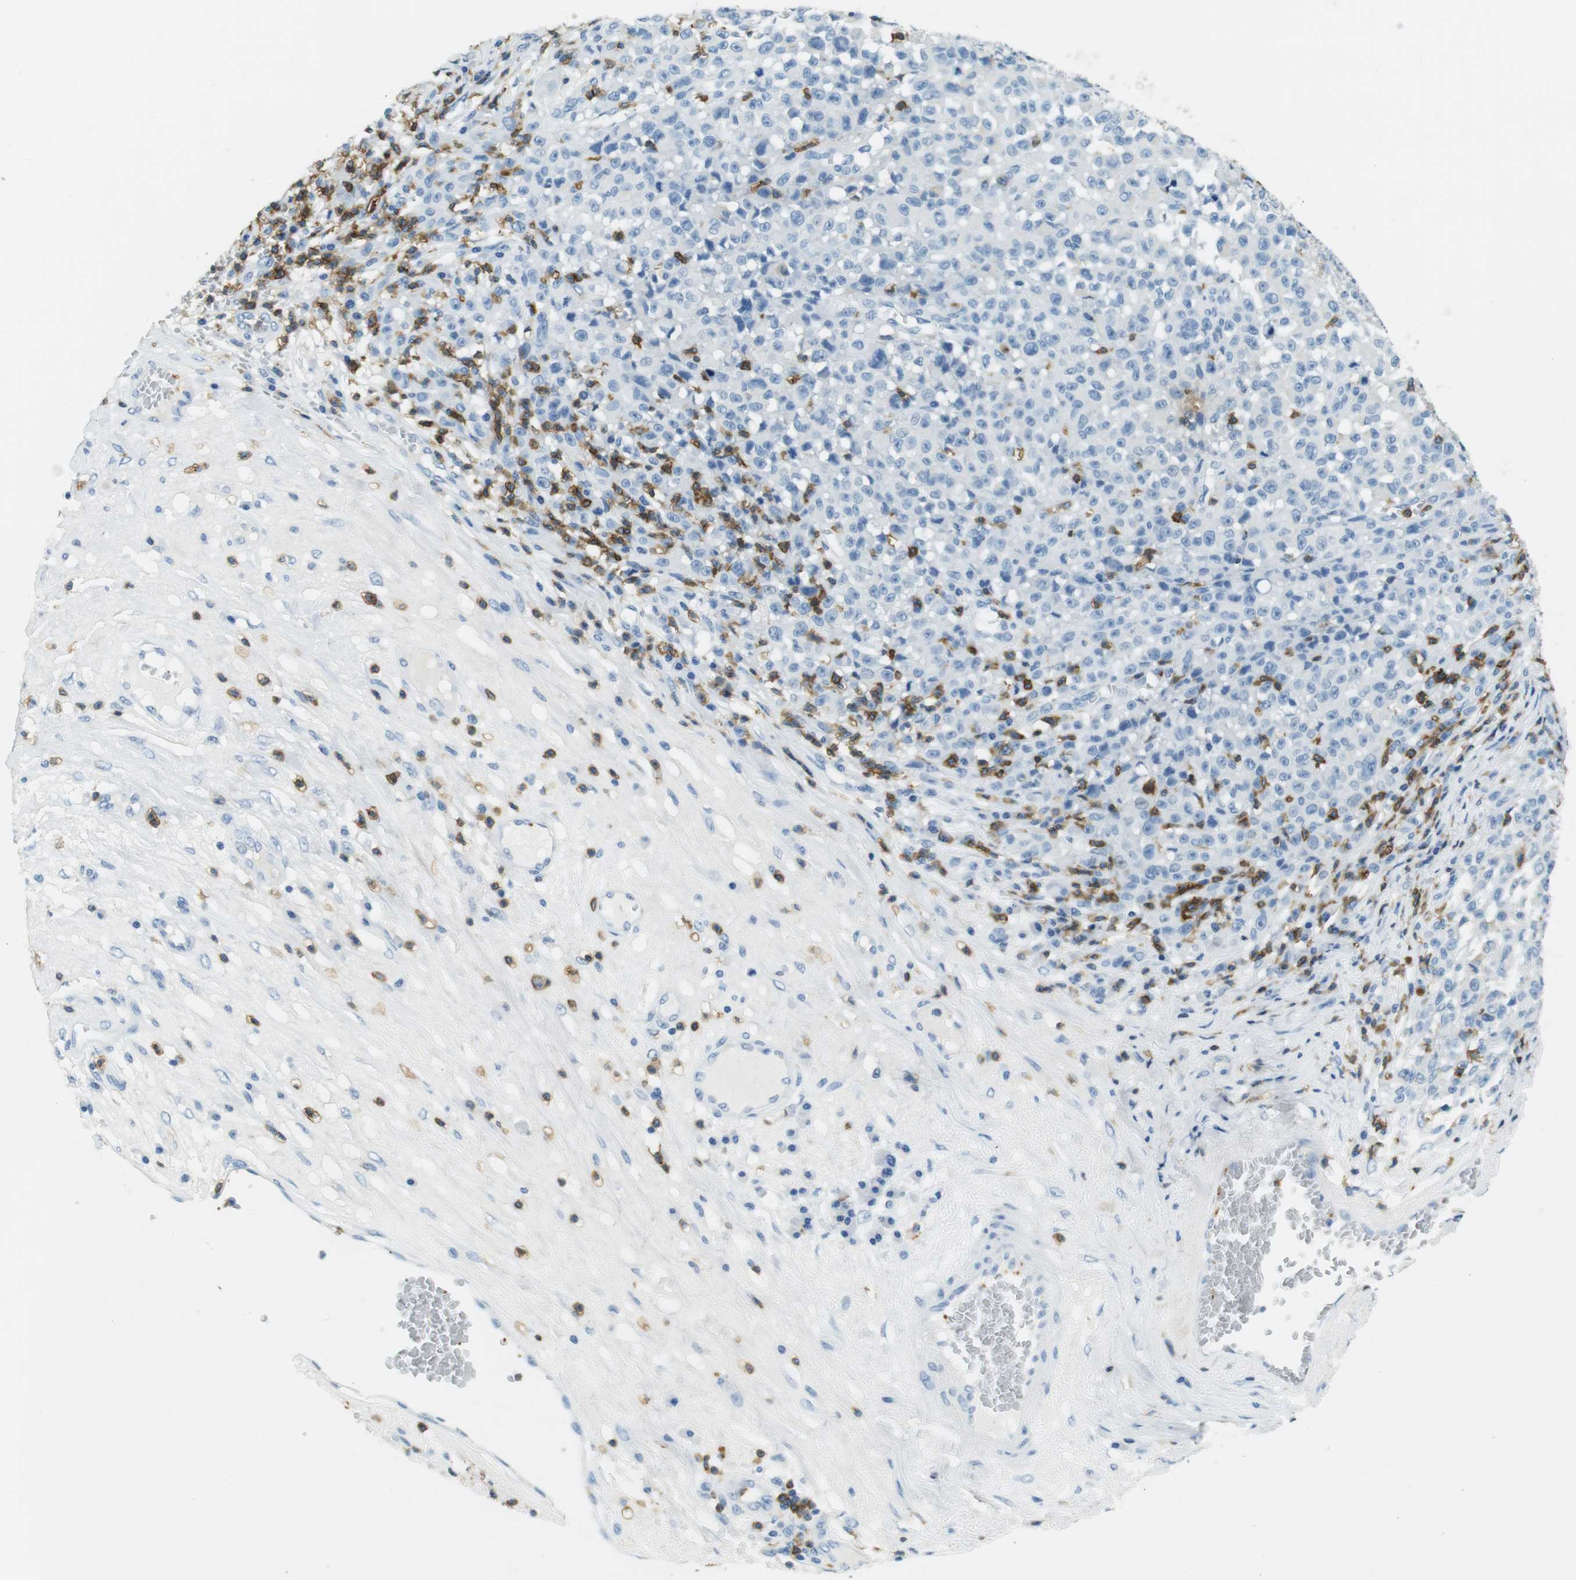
{"staining": {"intensity": "negative", "quantity": "none", "location": "none"}, "tissue": "melanoma", "cell_type": "Tumor cells", "image_type": "cancer", "snomed": [{"axis": "morphology", "description": "Malignant melanoma, NOS"}, {"axis": "topography", "description": "Skin"}], "caption": "Immunohistochemical staining of human melanoma exhibits no significant staining in tumor cells.", "gene": "LAT", "patient": {"sex": "female", "age": 82}}